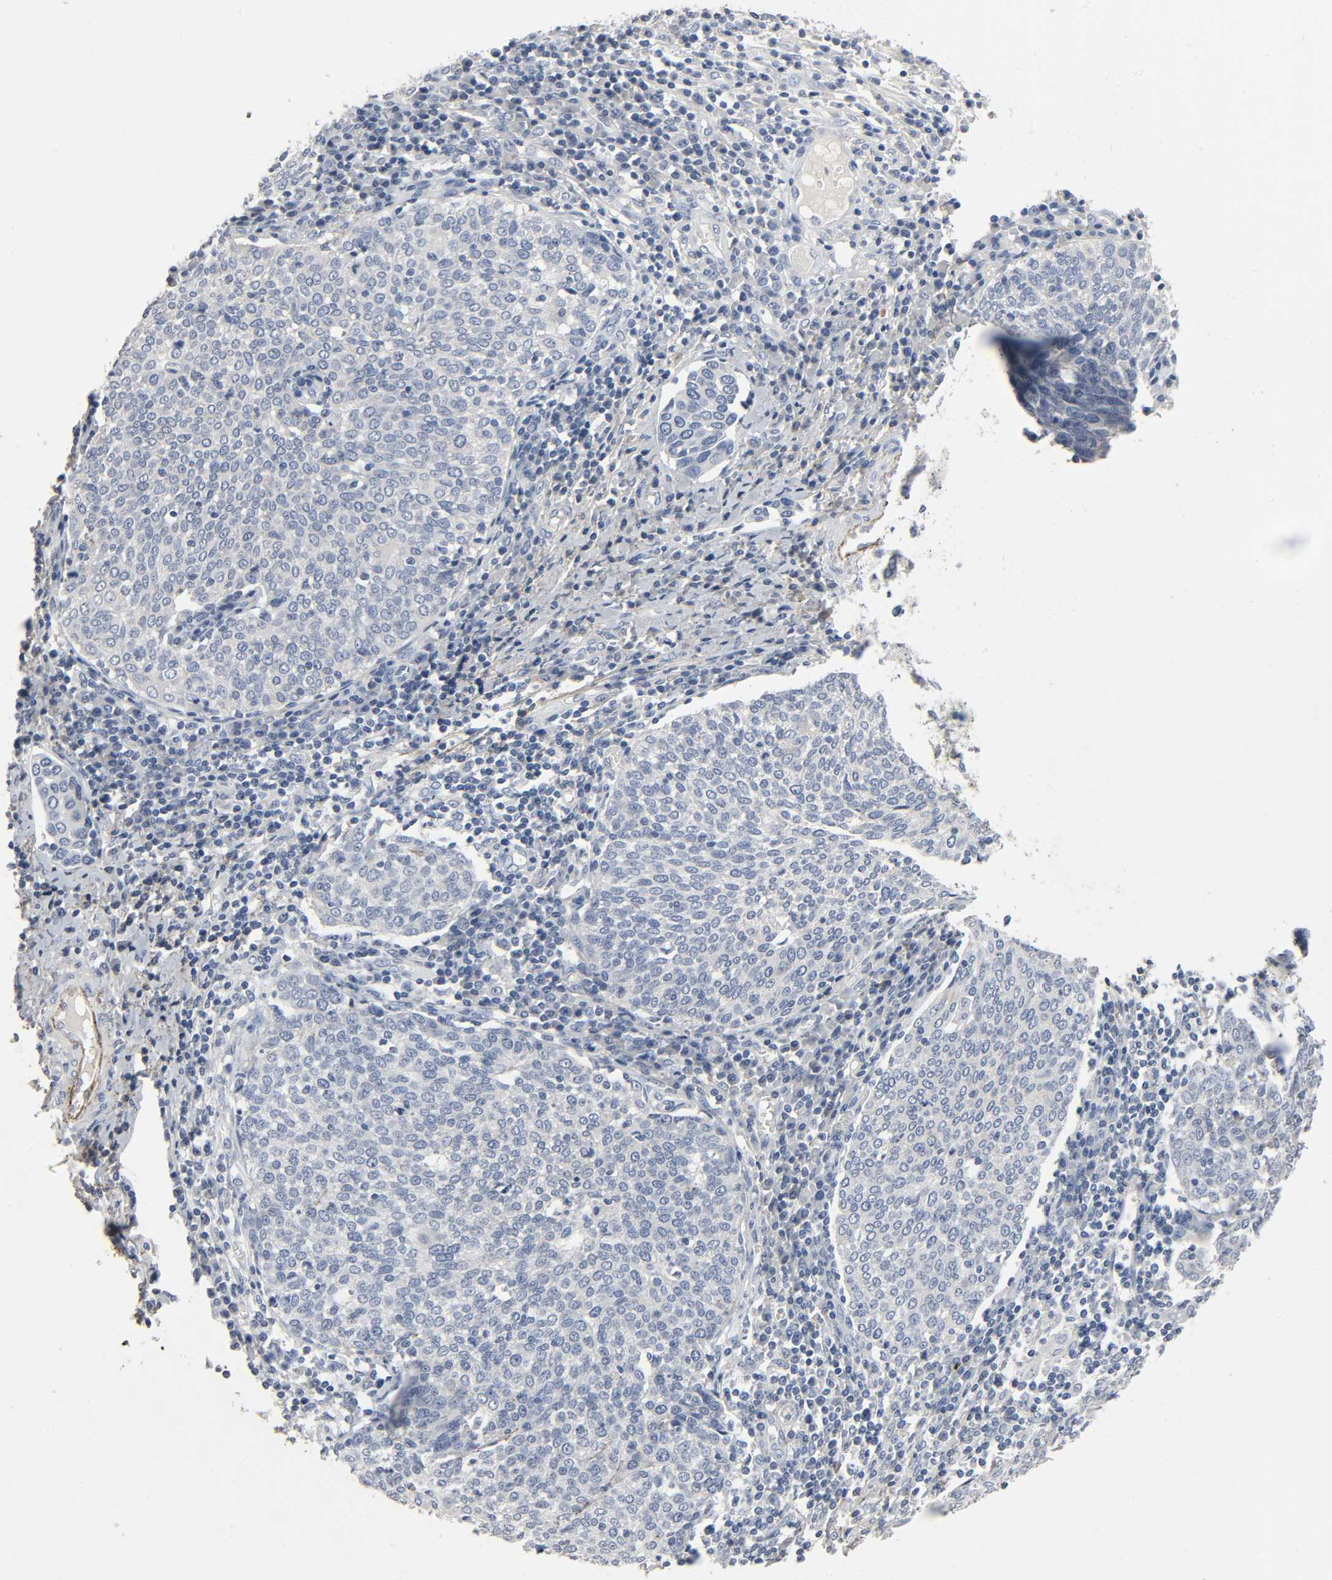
{"staining": {"intensity": "negative", "quantity": "none", "location": "none"}, "tissue": "cervical cancer", "cell_type": "Tumor cells", "image_type": "cancer", "snomed": [{"axis": "morphology", "description": "Squamous cell carcinoma, NOS"}, {"axis": "topography", "description": "Cervix"}], "caption": "Tumor cells show no significant staining in cervical squamous cell carcinoma.", "gene": "FBLN5", "patient": {"sex": "female", "age": 40}}